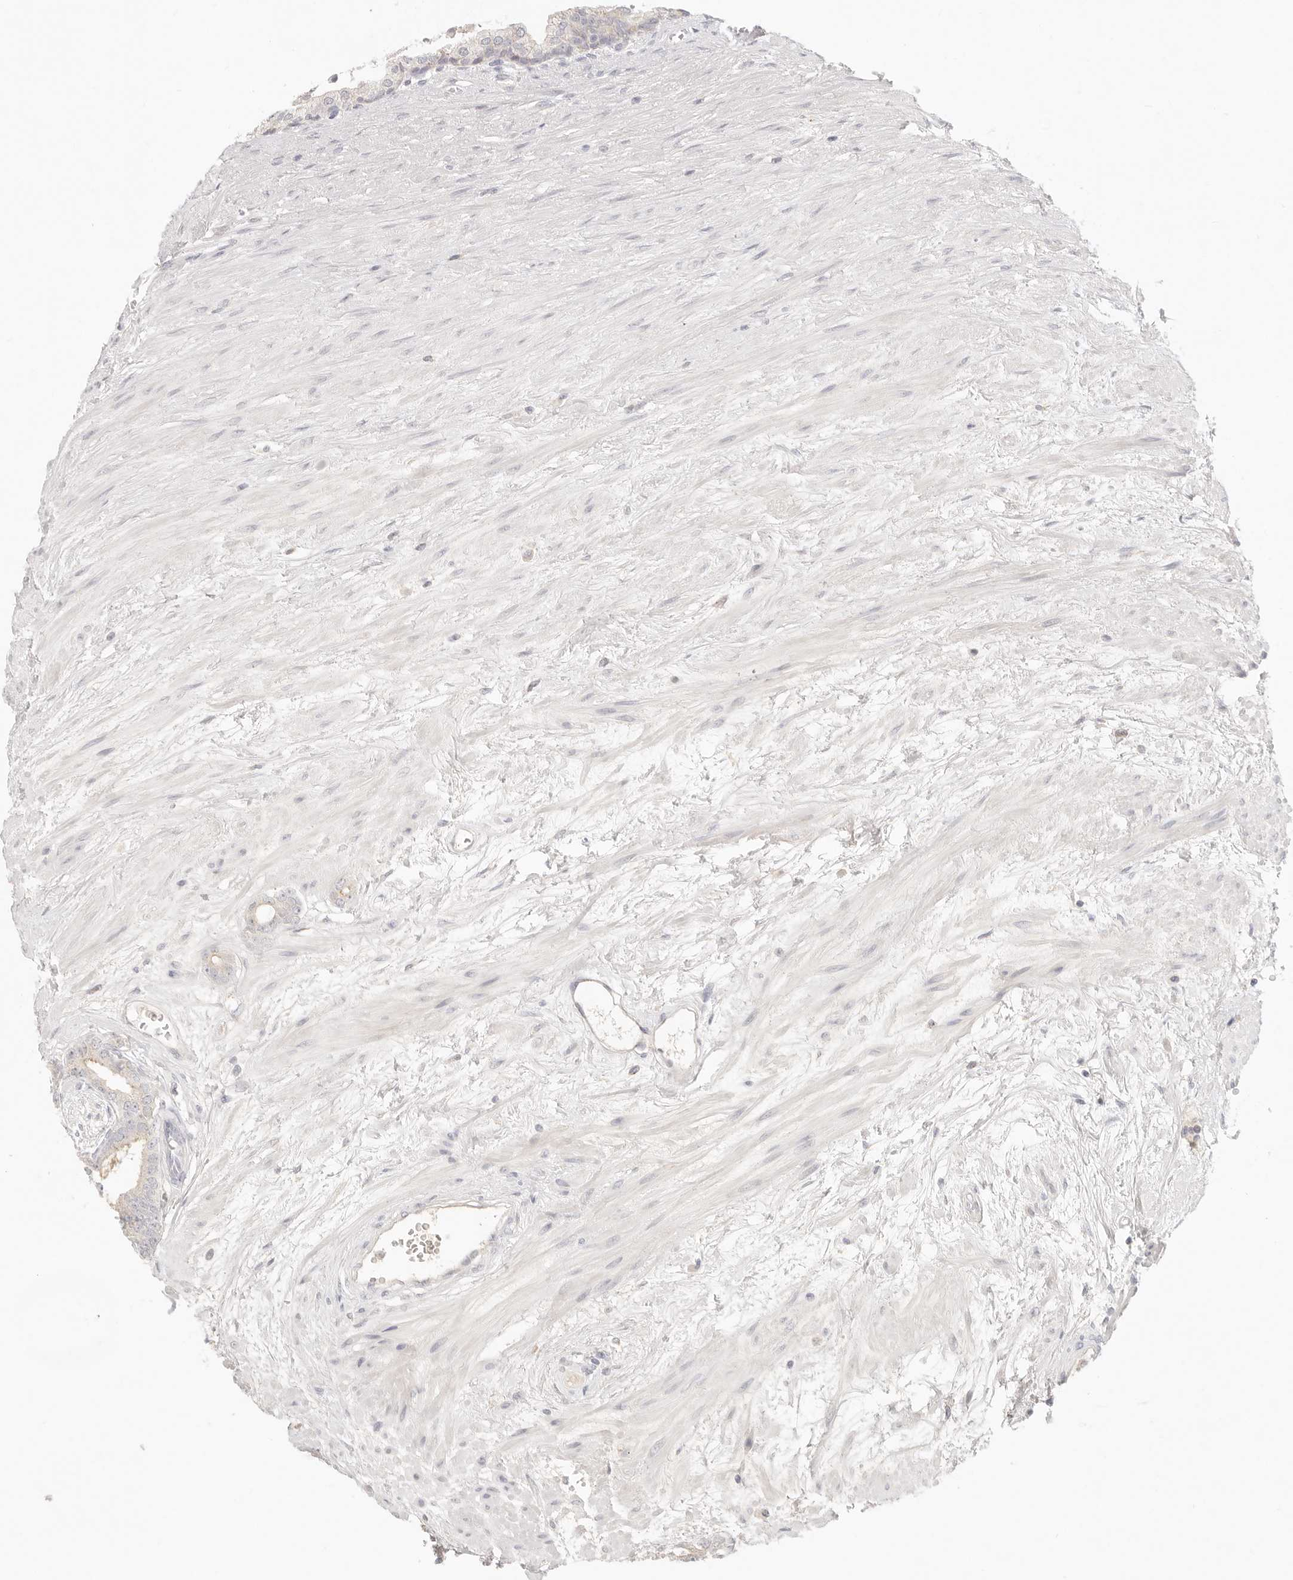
{"staining": {"intensity": "negative", "quantity": "none", "location": "none"}, "tissue": "prostate cancer", "cell_type": "Tumor cells", "image_type": "cancer", "snomed": [{"axis": "morphology", "description": "Adenocarcinoma, Low grade"}, {"axis": "topography", "description": "Prostate"}], "caption": "Photomicrograph shows no protein staining in tumor cells of low-grade adenocarcinoma (prostate) tissue.", "gene": "CEP120", "patient": {"sex": "male", "age": 60}}